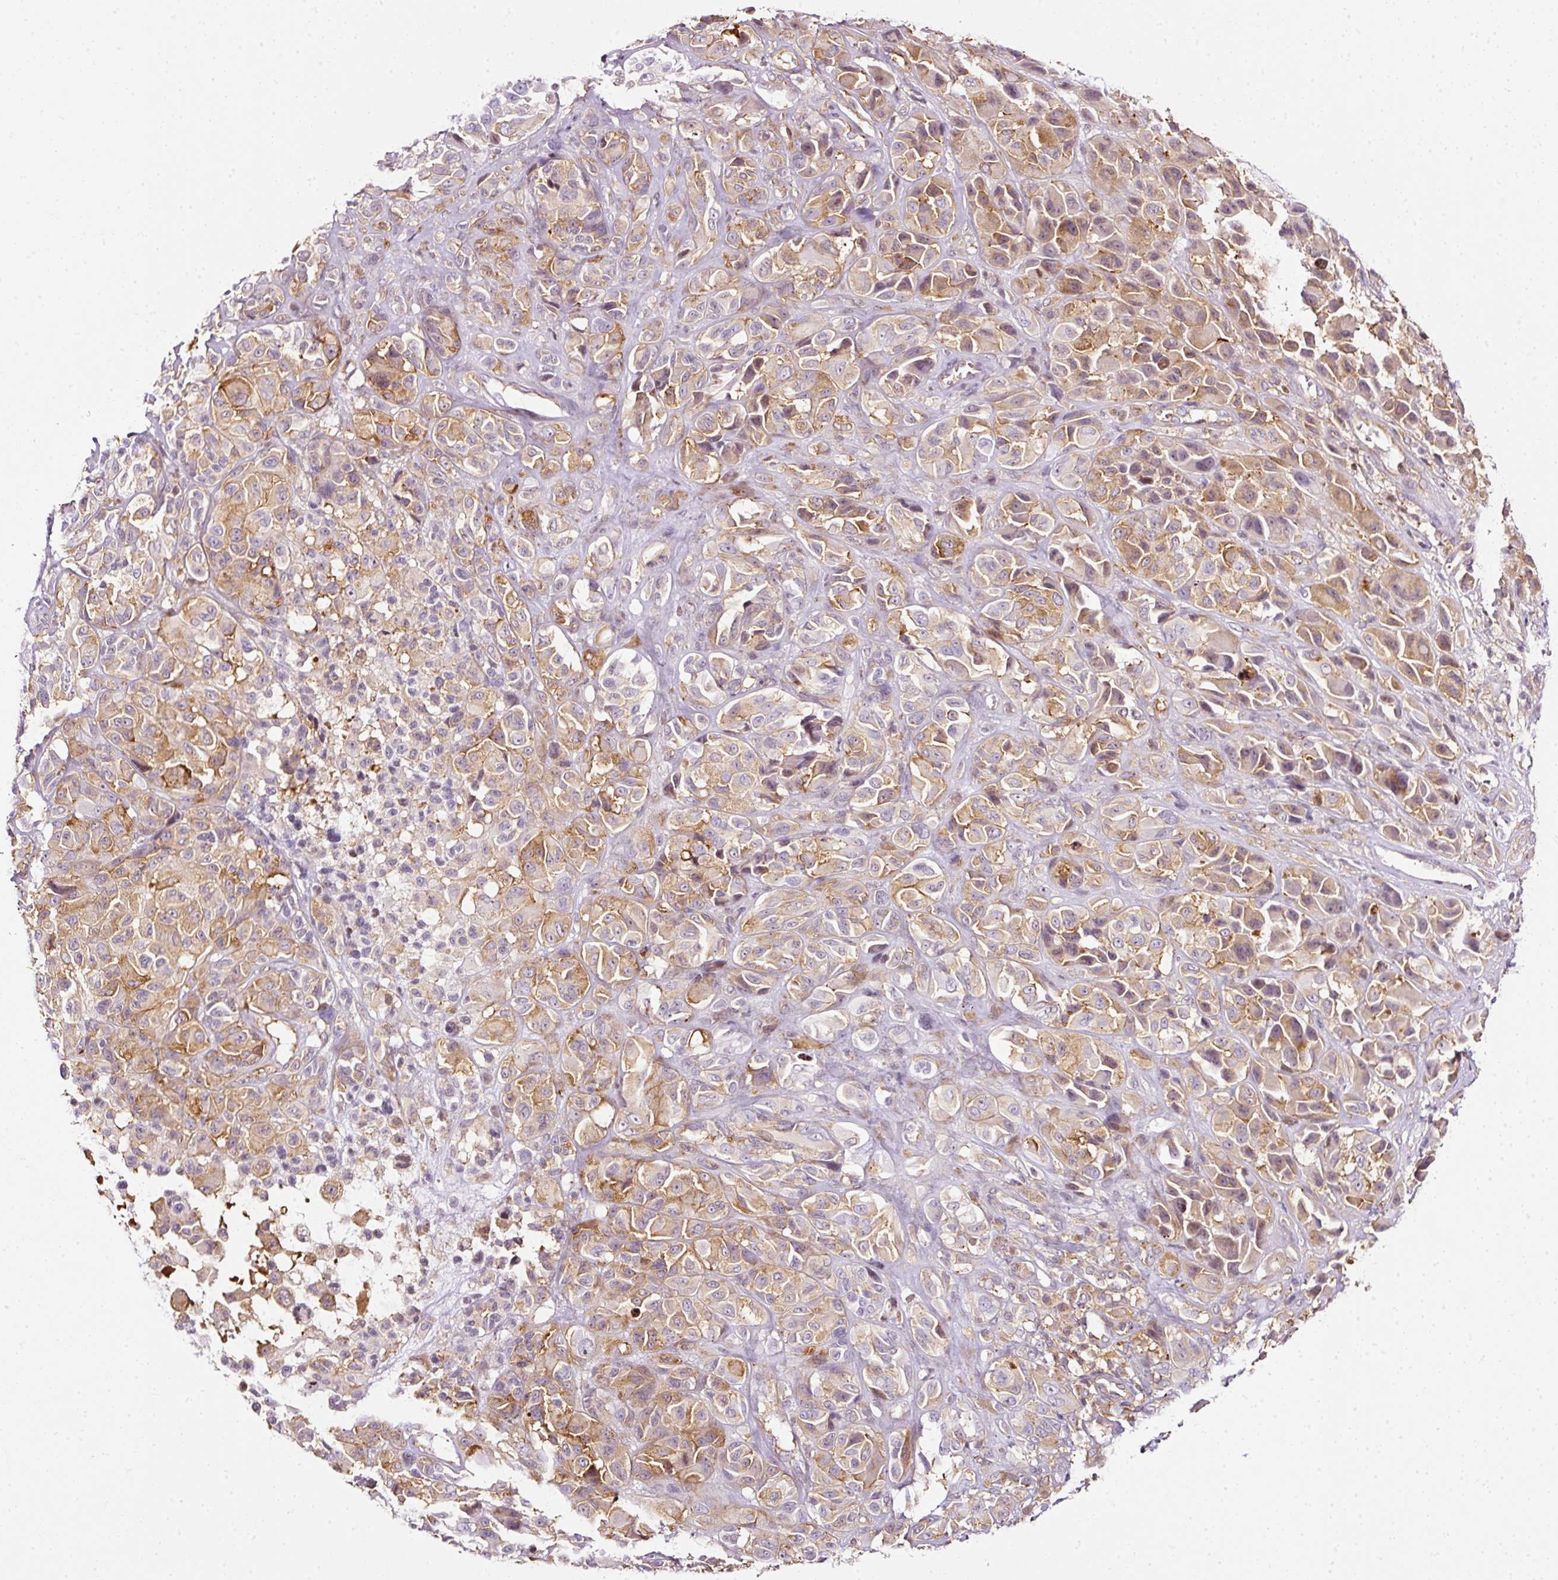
{"staining": {"intensity": "moderate", "quantity": ">75%", "location": "cytoplasmic/membranous"}, "tissue": "melanoma", "cell_type": "Tumor cells", "image_type": "cancer", "snomed": [{"axis": "morphology", "description": "Malignant melanoma, NOS"}, {"axis": "topography", "description": "Skin of trunk"}], "caption": "Tumor cells show moderate cytoplasmic/membranous positivity in about >75% of cells in melanoma. (brown staining indicates protein expression, while blue staining denotes nuclei).", "gene": "SCNM1", "patient": {"sex": "male", "age": 71}}